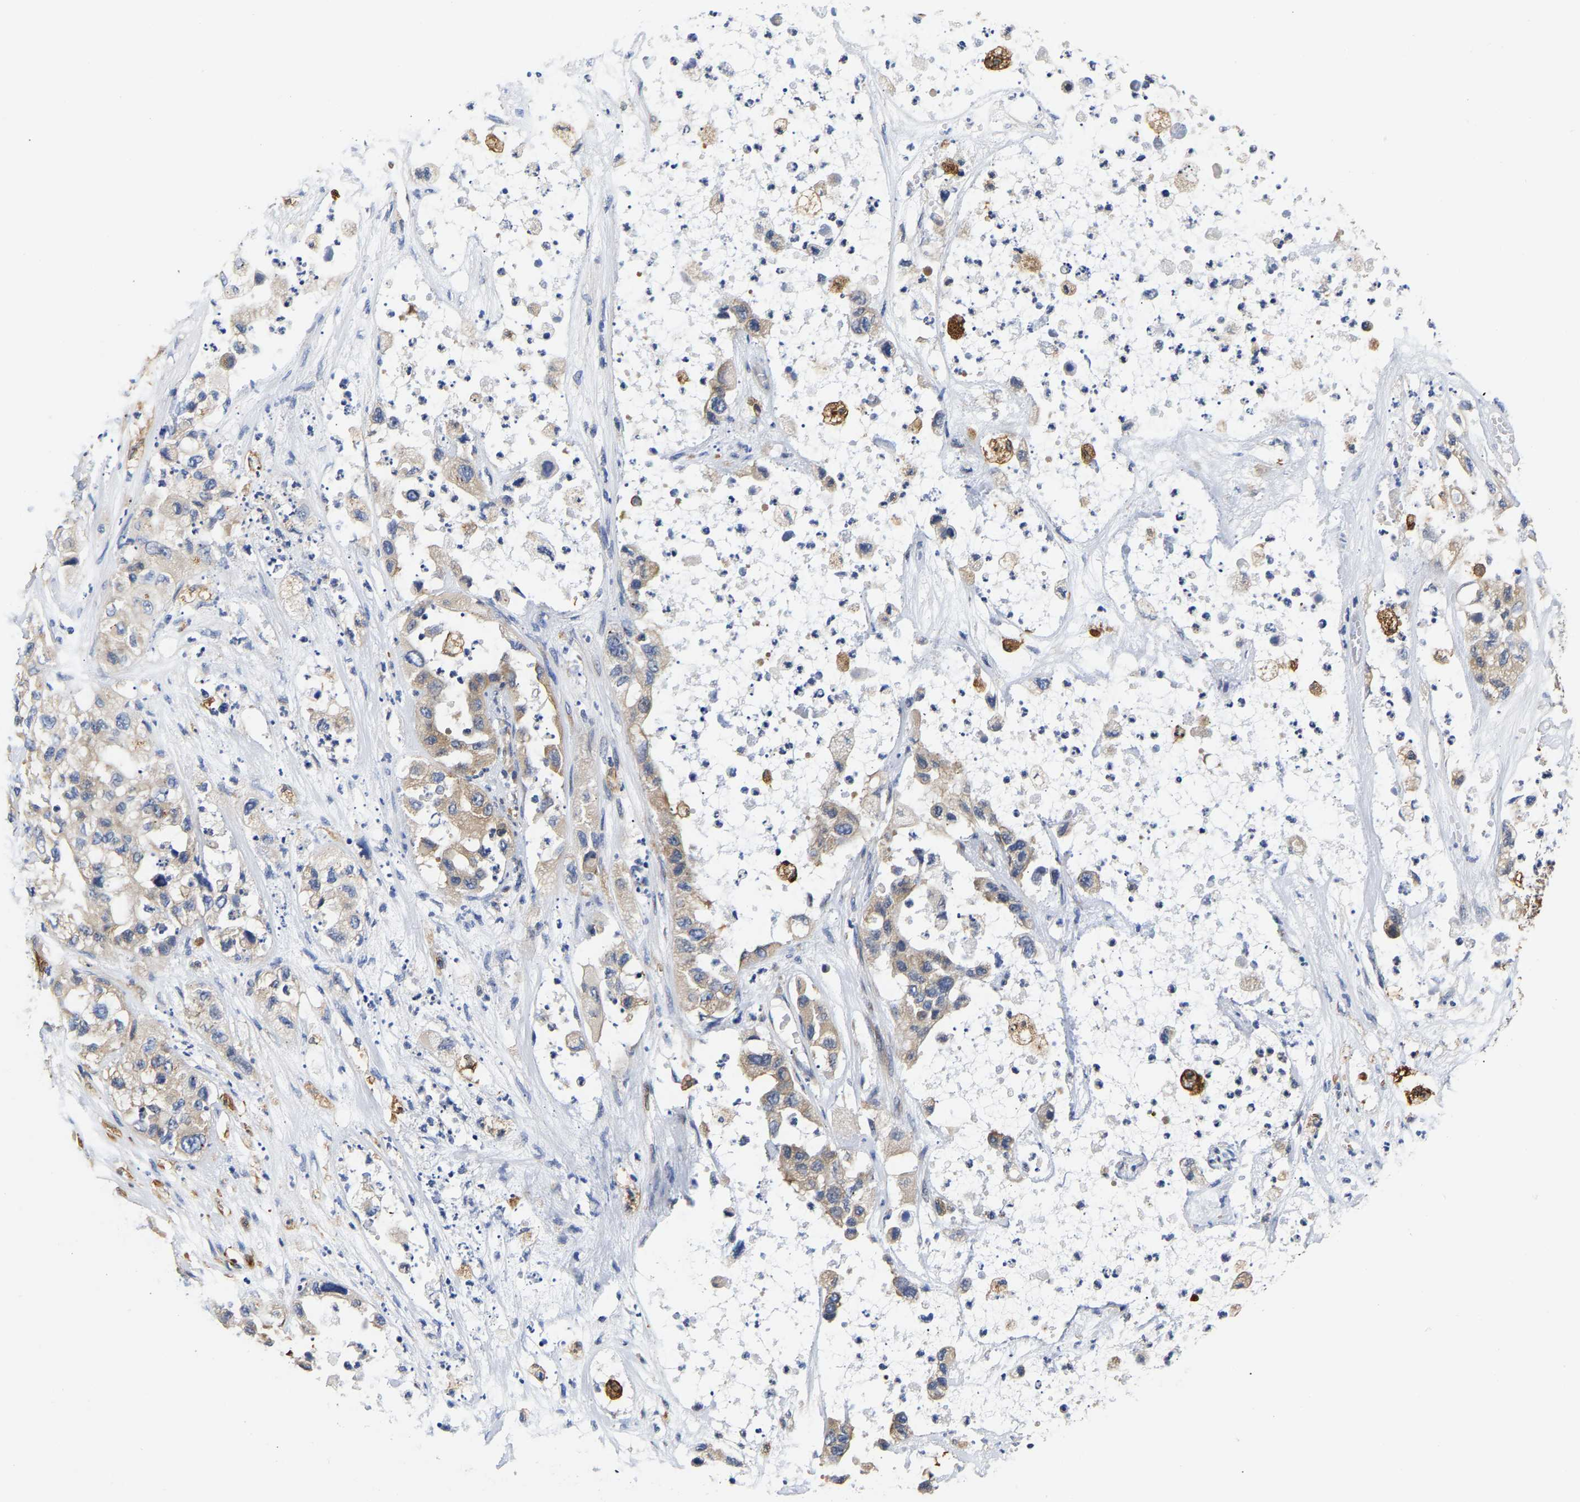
{"staining": {"intensity": "moderate", "quantity": ">75%", "location": "cytoplasmic/membranous"}, "tissue": "pancreatic cancer", "cell_type": "Tumor cells", "image_type": "cancer", "snomed": [{"axis": "morphology", "description": "Adenocarcinoma, NOS"}, {"axis": "topography", "description": "Pancreas"}], "caption": "This is an image of immunohistochemistry staining of pancreatic cancer, which shows moderate positivity in the cytoplasmic/membranous of tumor cells.", "gene": "CCDC6", "patient": {"sex": "female", "age": 78}}